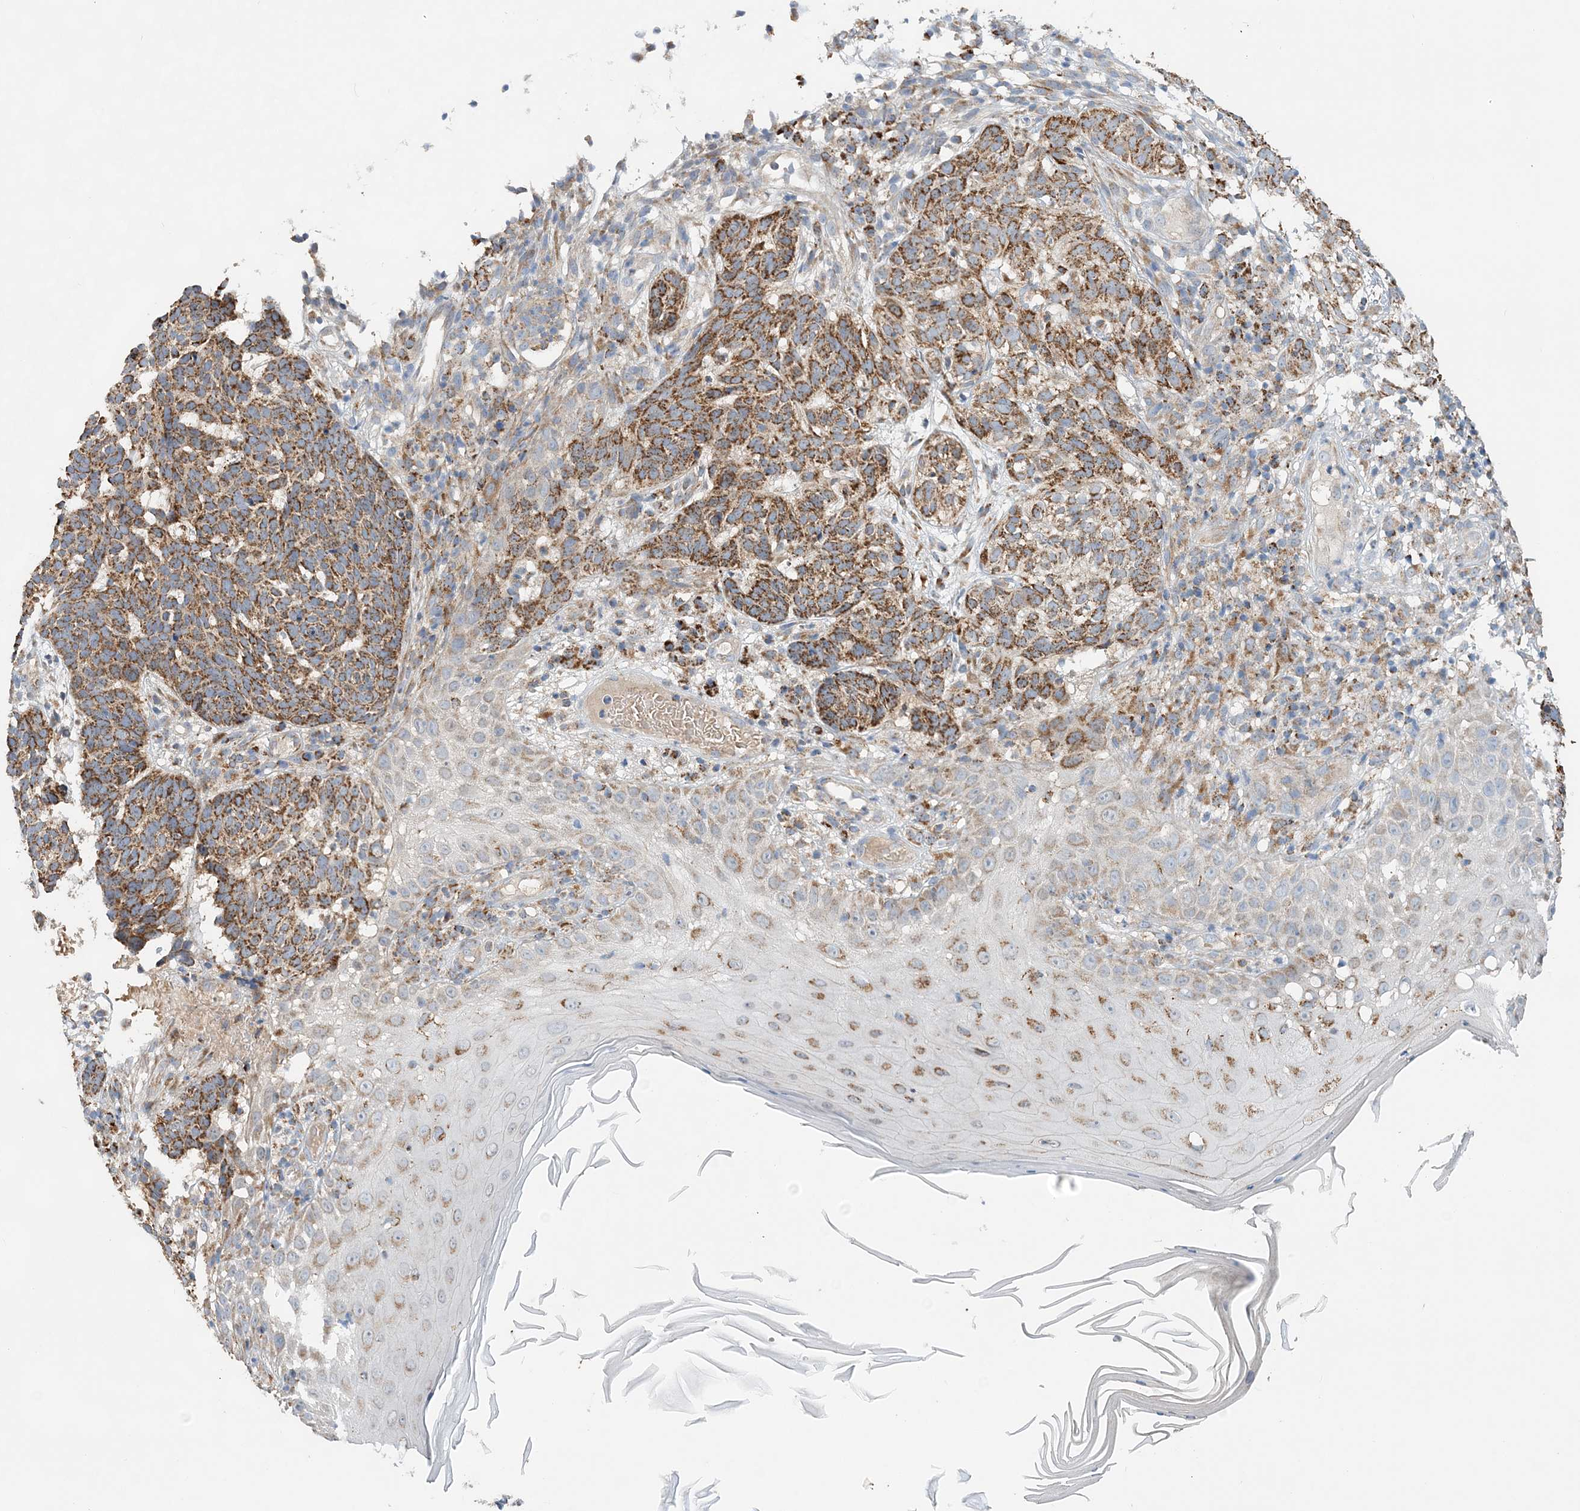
{"staining": {"intensity": "moderate", "quantity": ">75%", "location": "cytoplasmic/membranous"}, "tissue": "skin cancer", "cell_type": "Tumor cells", "image_type": "cancer", "snomed": [{"axis": "morphology", "description": "Basal cell carcinoma"}, {"axis": "topography", "description": "Skin"}], "caption": "Immunohistochemistry (DAB (3,3'-diaminobenzidine)) staining of human skin cancer (basal cell carcinoma) displays moderate cytoplasmic/membranous protein staining in approximately >75% of tumor cells.", "gene": "TRAPPC13", "patient": {"sex": "male", "age": 85}}